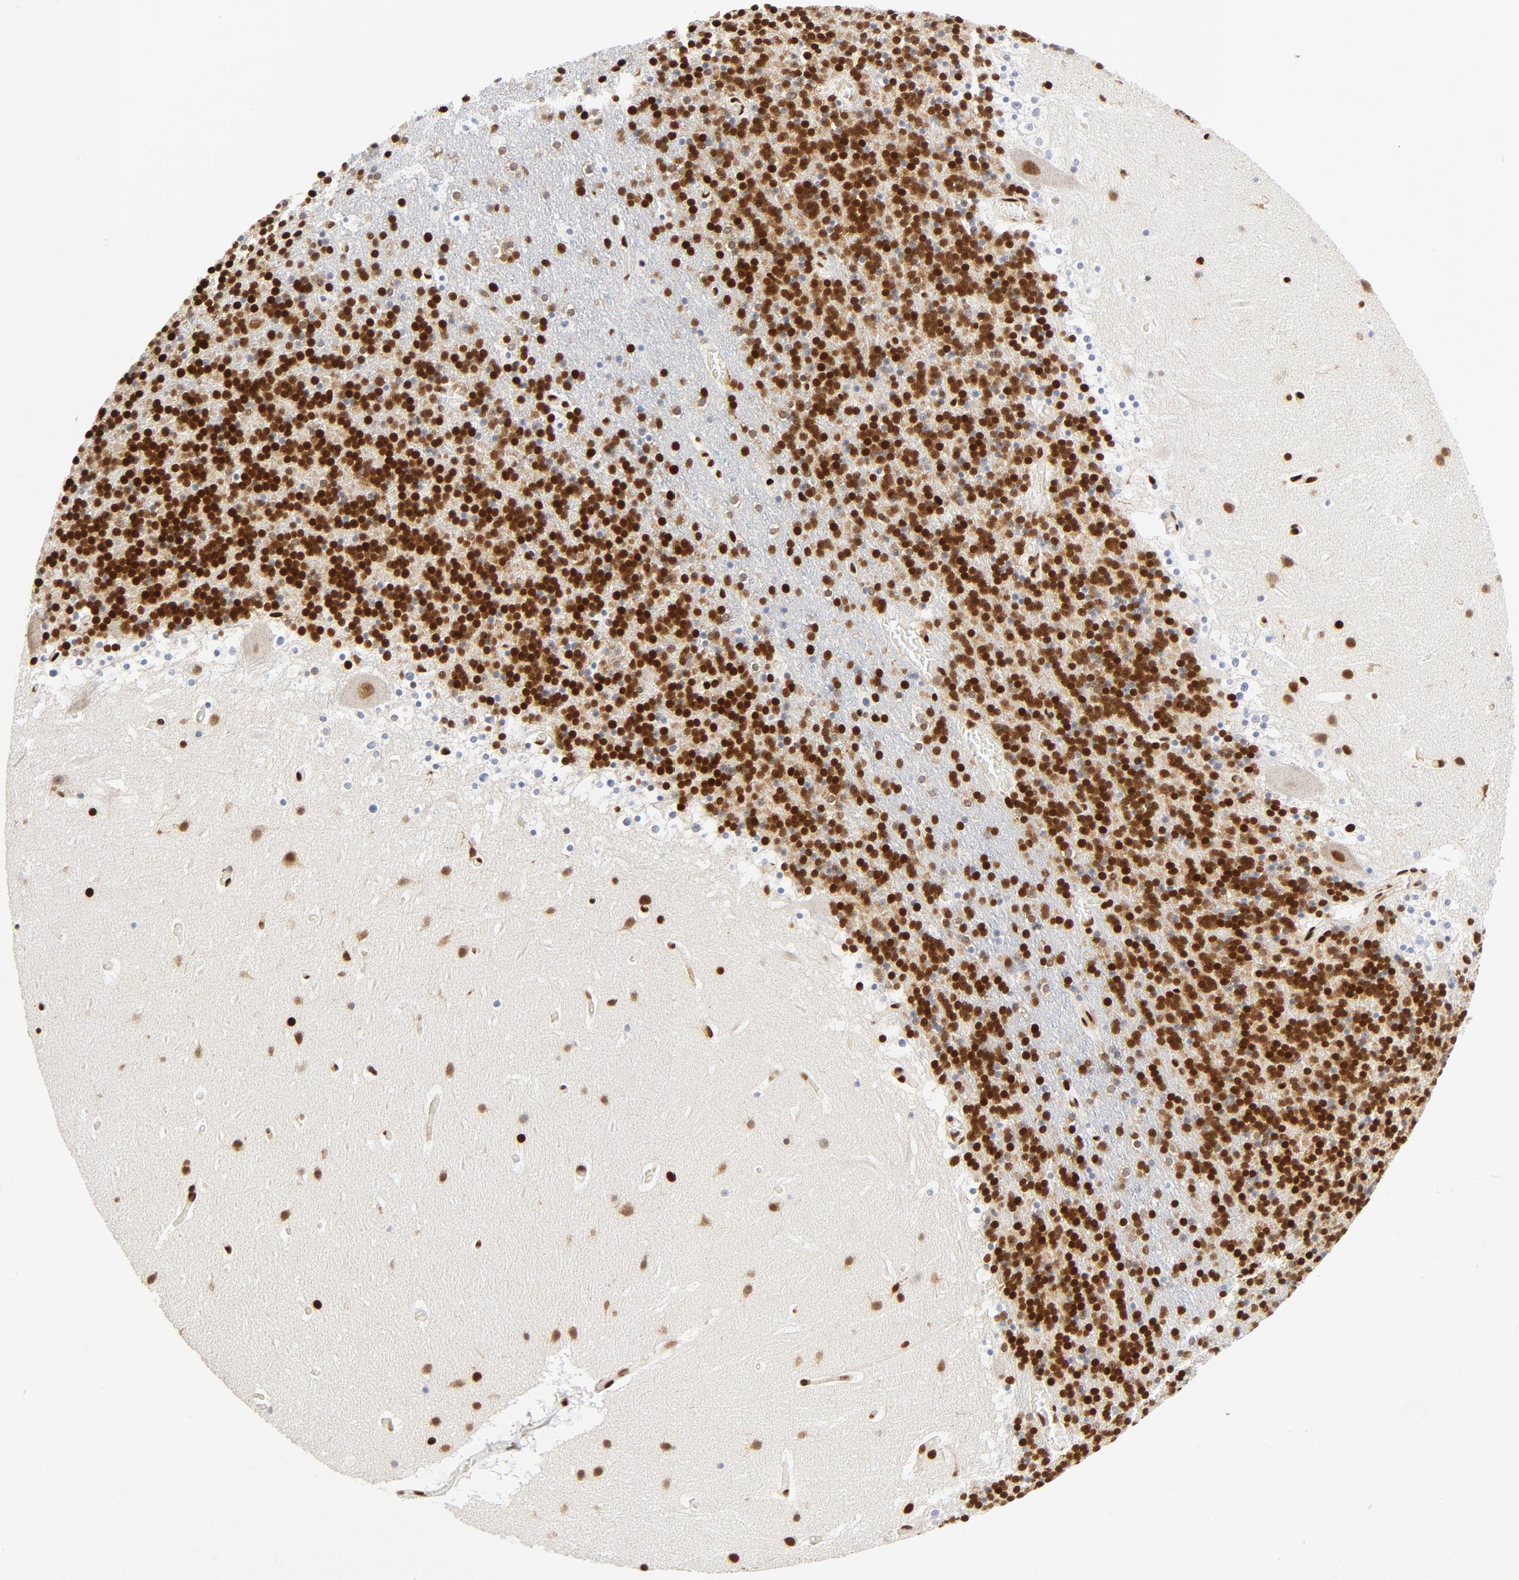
{"staining": {"intensity": "strong", "quantity": ">75%", "location": "nuclear"}, "tissue": "cerebellum", "cell_type": "Cells in granular layer", "image_type": "normal", "snomed": [{"axis": "morphology", "description": "Normal tissue, NOS"}, {"axis": "topography", "description": "Cerebellum"}], "caption": "Protein staining demonstrates strong nuclear positivity in approximately >75% of cells in granular layer in normal cerebellum. Ihc stains the protein in brown and the nuclei are stained blue.", "gene": "MEF2A", "patient": {"sex": "male", "age": 45}}